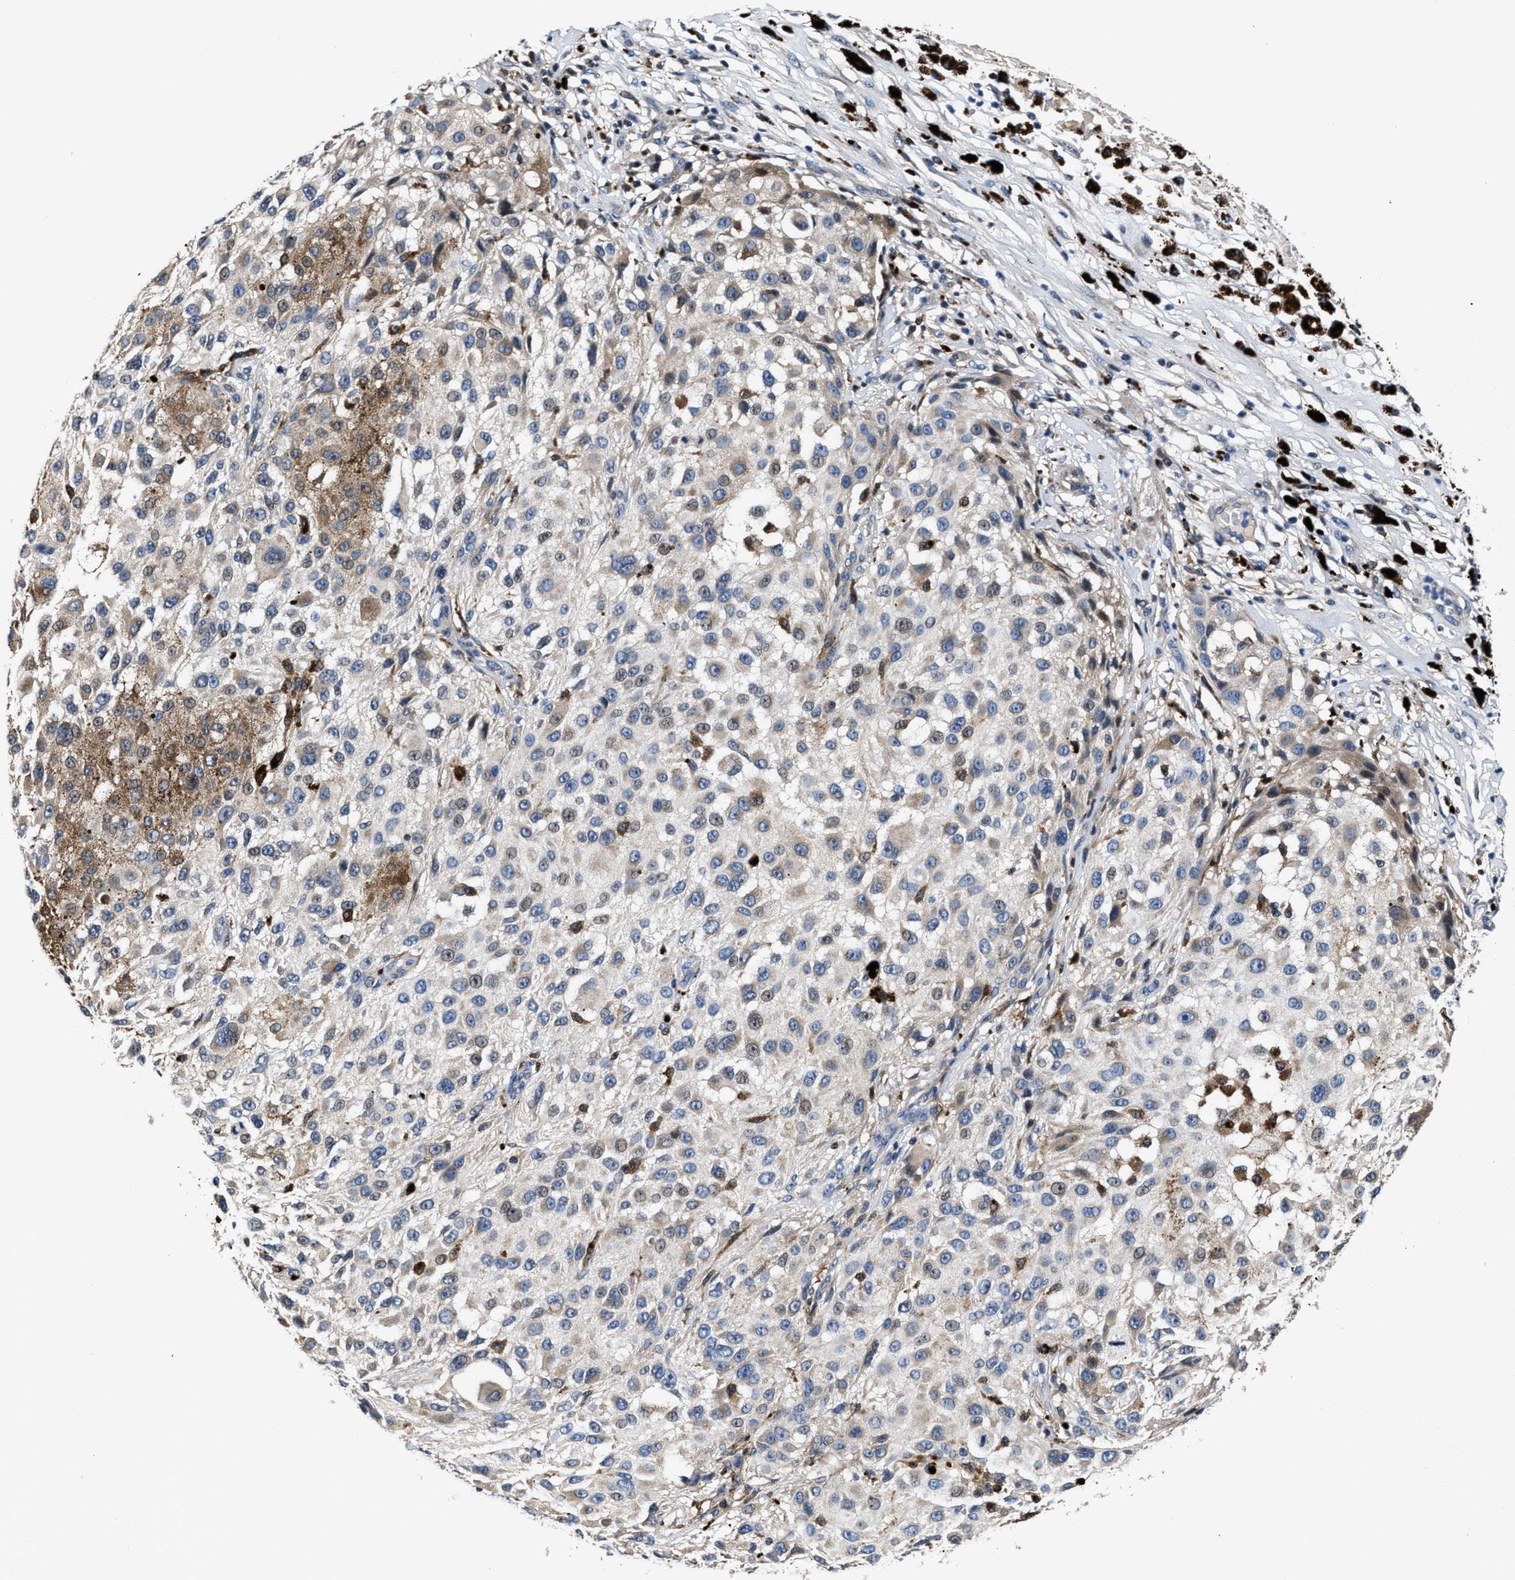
{"staining": {"intensity": "weak", "quantity": "<25%", "location": "cytoplasmic/membranous"}, "tissue": "melanoma", "cell_type": "Tumor cells", "image_type": "cancer", "snomed": [{"axis": "morphology", "description": "Necrosis, NOS"}, {"axis": "morphology", "description": "Malignant melanoma, NOS"}, {"axis": "topography", "description": "Skin"}], "caption": "Photomicrograph shows no significant protein staining in tumor cells of melanoma.", "gene": "RGS10", "patient": {"sex": "female", "age": 87}}